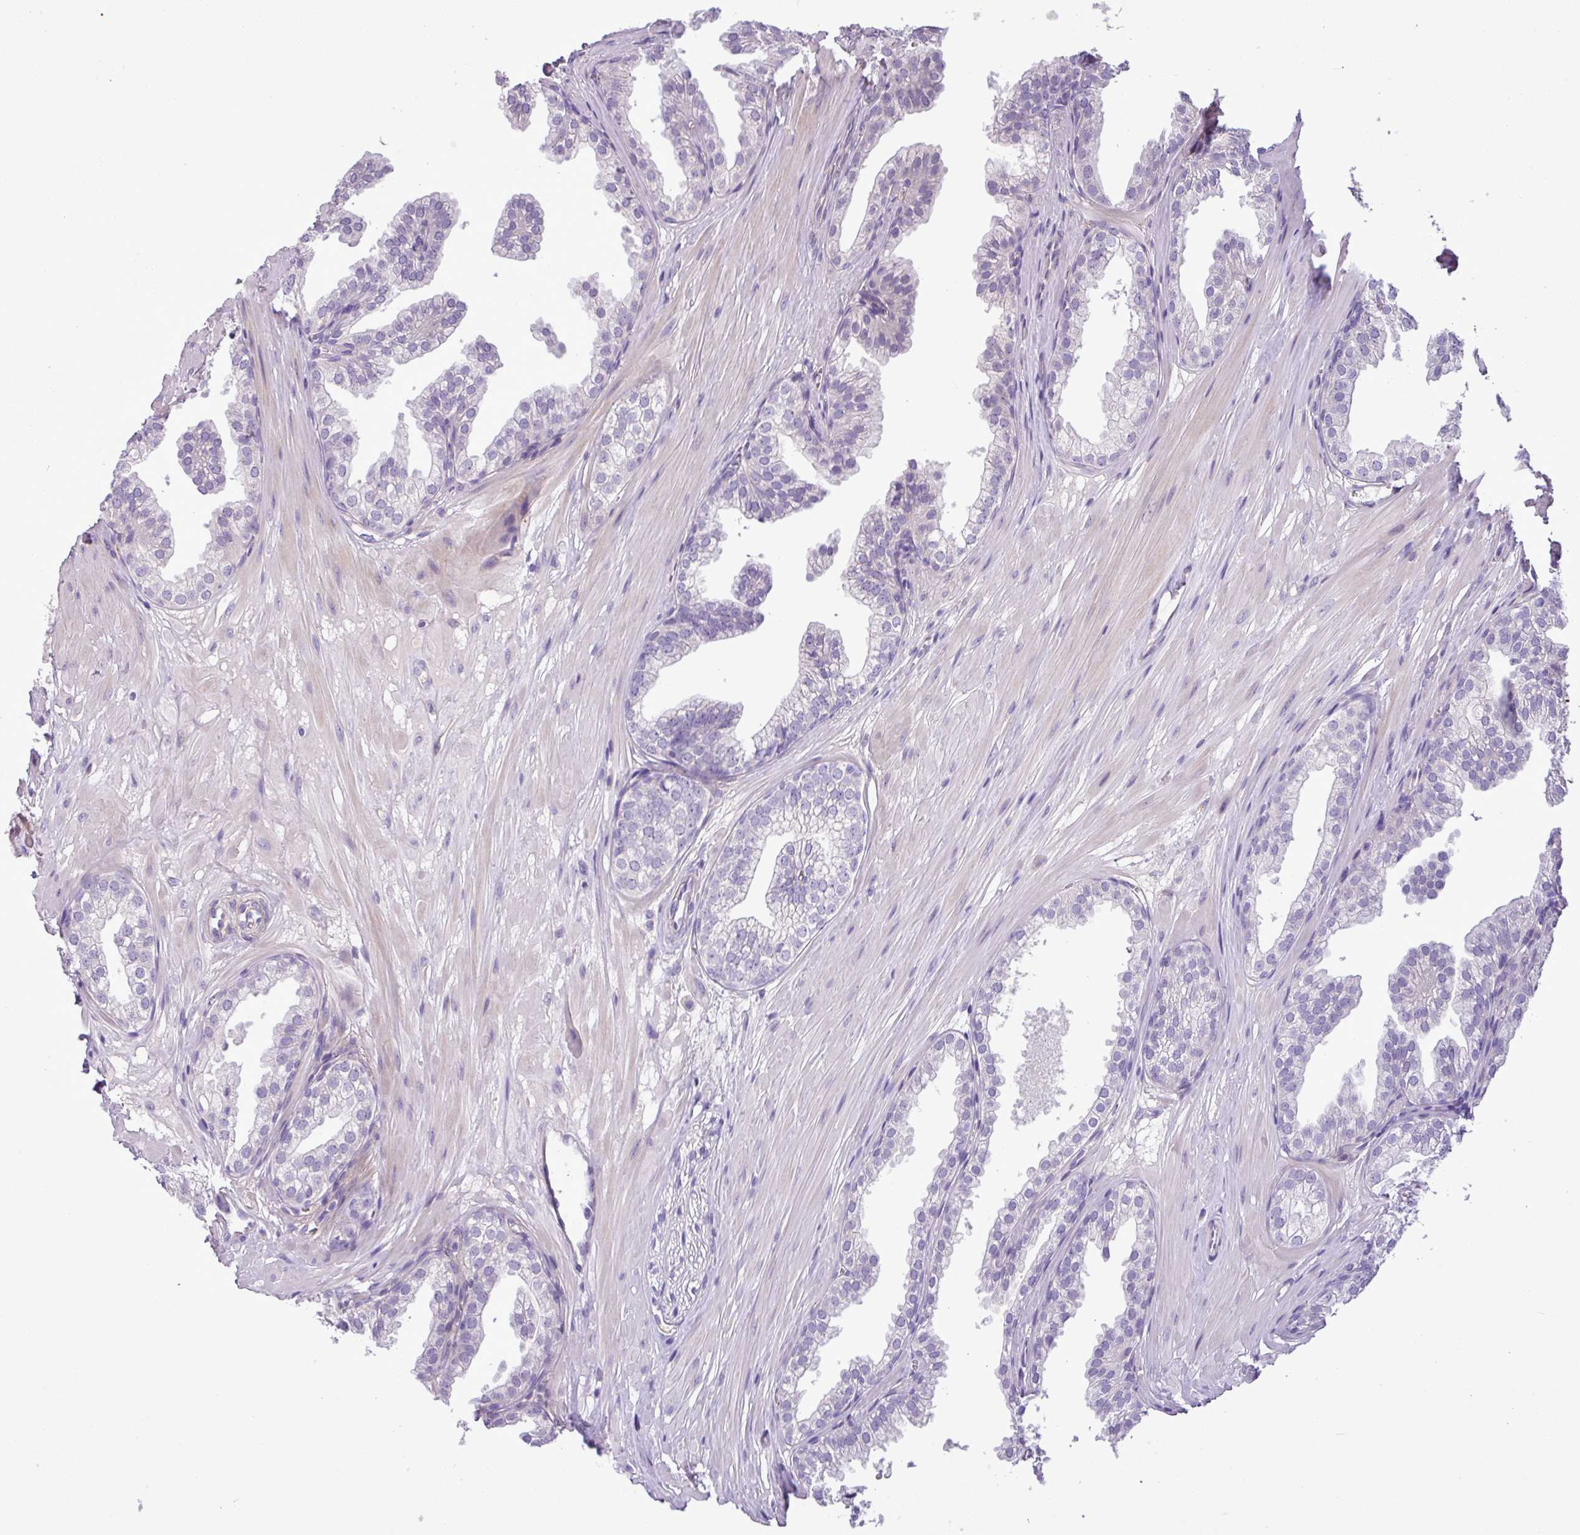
{"staining": {"intensity": "negative", "quantity": "none", "location": "none"}, "tissue": "prostate", "cell_type": "Glandular cells", "image_type": "normal", "snomed": [{"axis": "morphology", "description": "Normal tissue, NOS"}, {"axis": "topography", "description": "Prostate"}, {"axis": "topography", "description": "Peripheral nerve tissue"}], "caption": "A photomicrograph of human prostate is negative for staining in glandular cells. (DAB (3,3'-diaminobenzidine) immunohistochemistry, high magnification).", "gene": "CD248", "patient": {"sex": "male", "age": 55}}